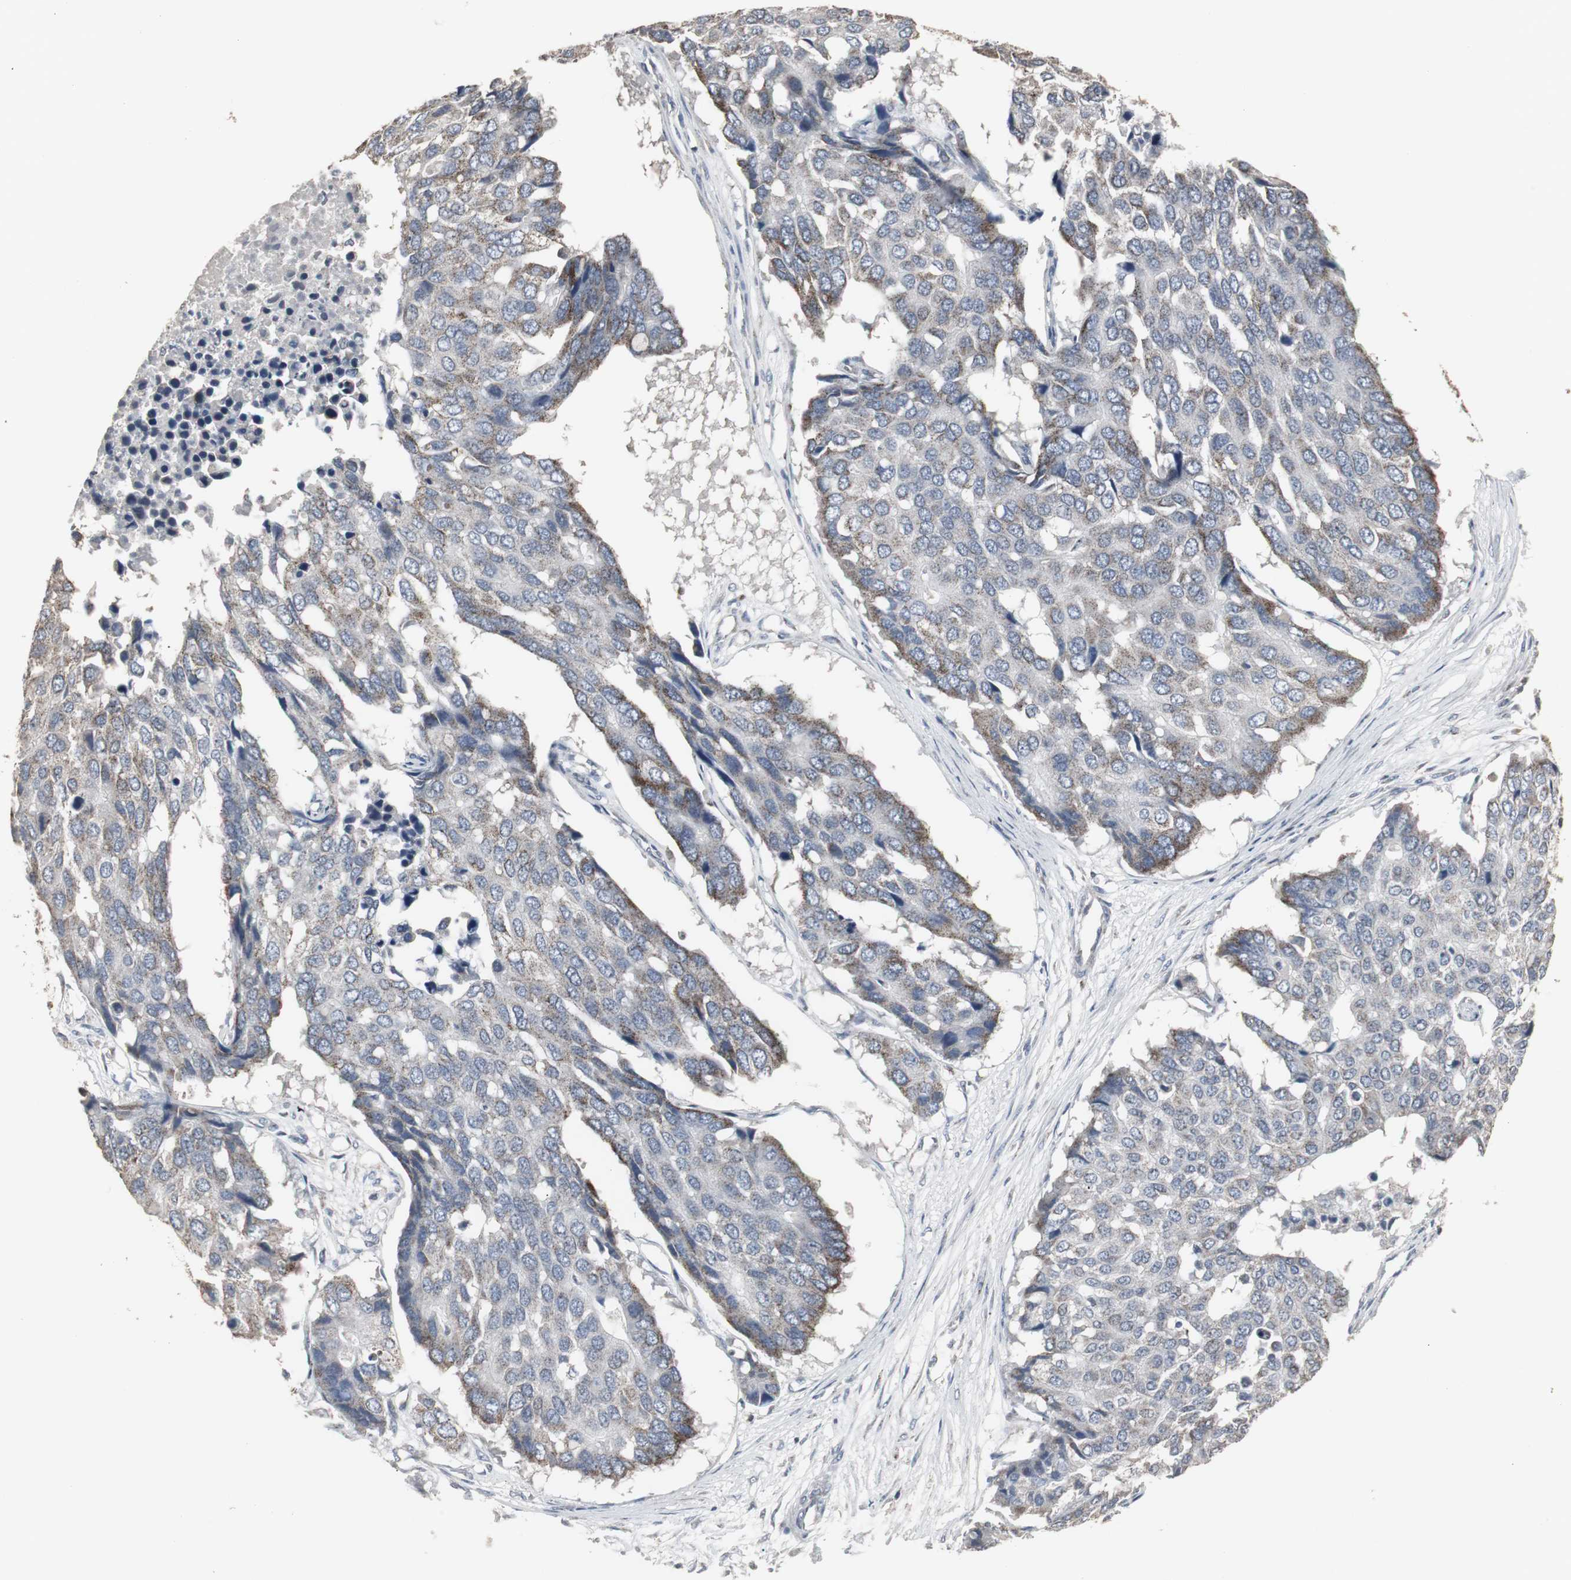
{"staining": {"intensity": "moderate", "quantity": "<25%", "location": "cytoplasmic/membranous"}, "tissue": "pancreatic cancer", "cell_type": "Tumor cells", "image_type": "cancer", "snomed": [{"axis": "morphology", "description": "Adenocarcinoma, NOS"}, {"axis": "topography", "description": "Pancreas"}], "caption": "Protein staining of pancreatic cancer (adenocarcinoma) tissue displays moderate cytoplasmic/membranous staining in about <25% of tumor cells.", "gene": "ACAA1", "patient": {"sex": "male", "age": 50}}